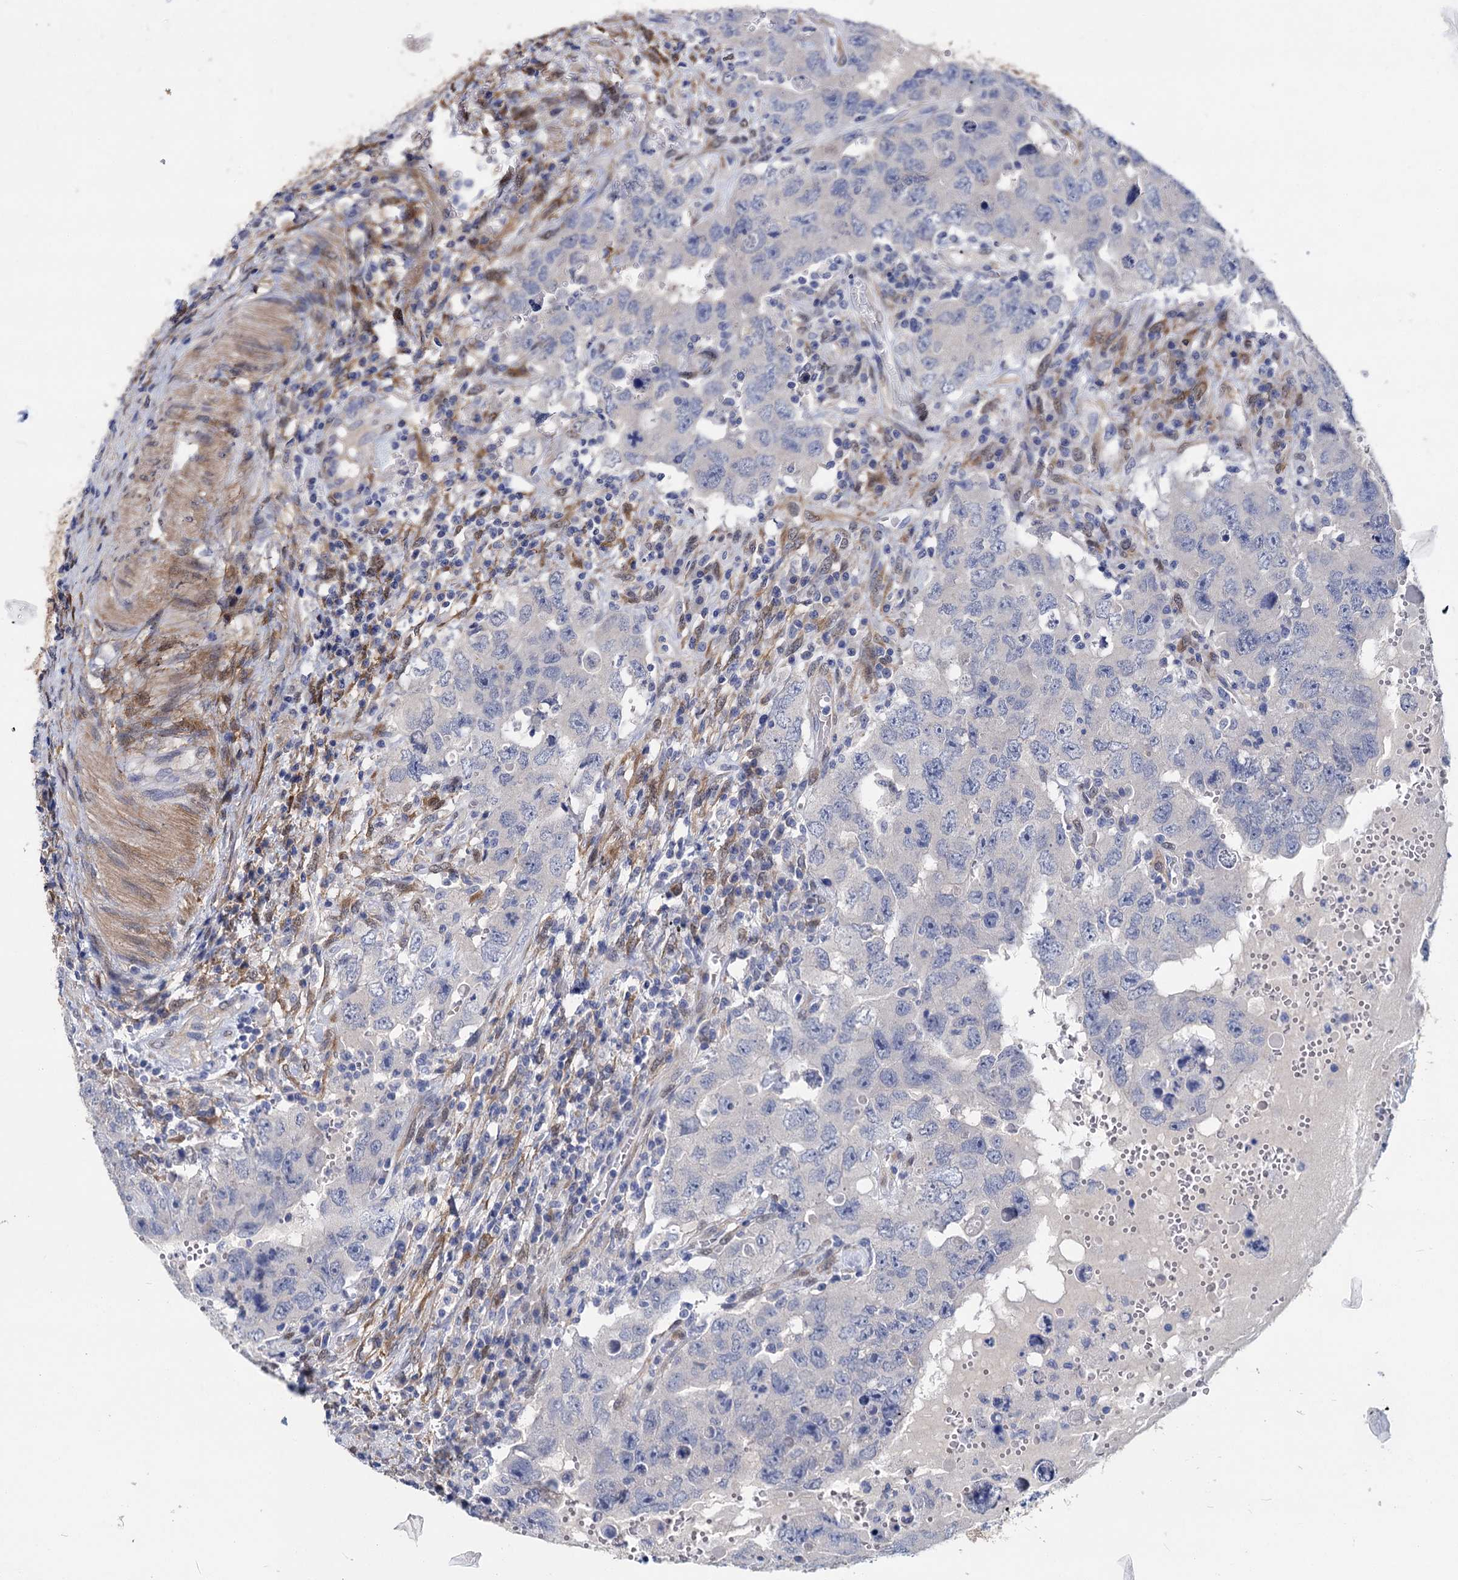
{"staining": {"intensity": "negative", "quantity": "none", "location": "none"}, "tissue": "testis cancer", "cell_type": "Tumor cells", "image_type": "cancer", "snomed": [{"axis": "morphology", "description": "Carcinoma, Embryonal, NOS"}, {"axis": "topography", "description": "Testis"}], "caption": "The IHC photomicrograph has no significant expression in tumor cells of testis cancer (embryonal carcinoma) tissue.", "gene": "GSTM3", "patient": {"sex": "male", "age": 26}}